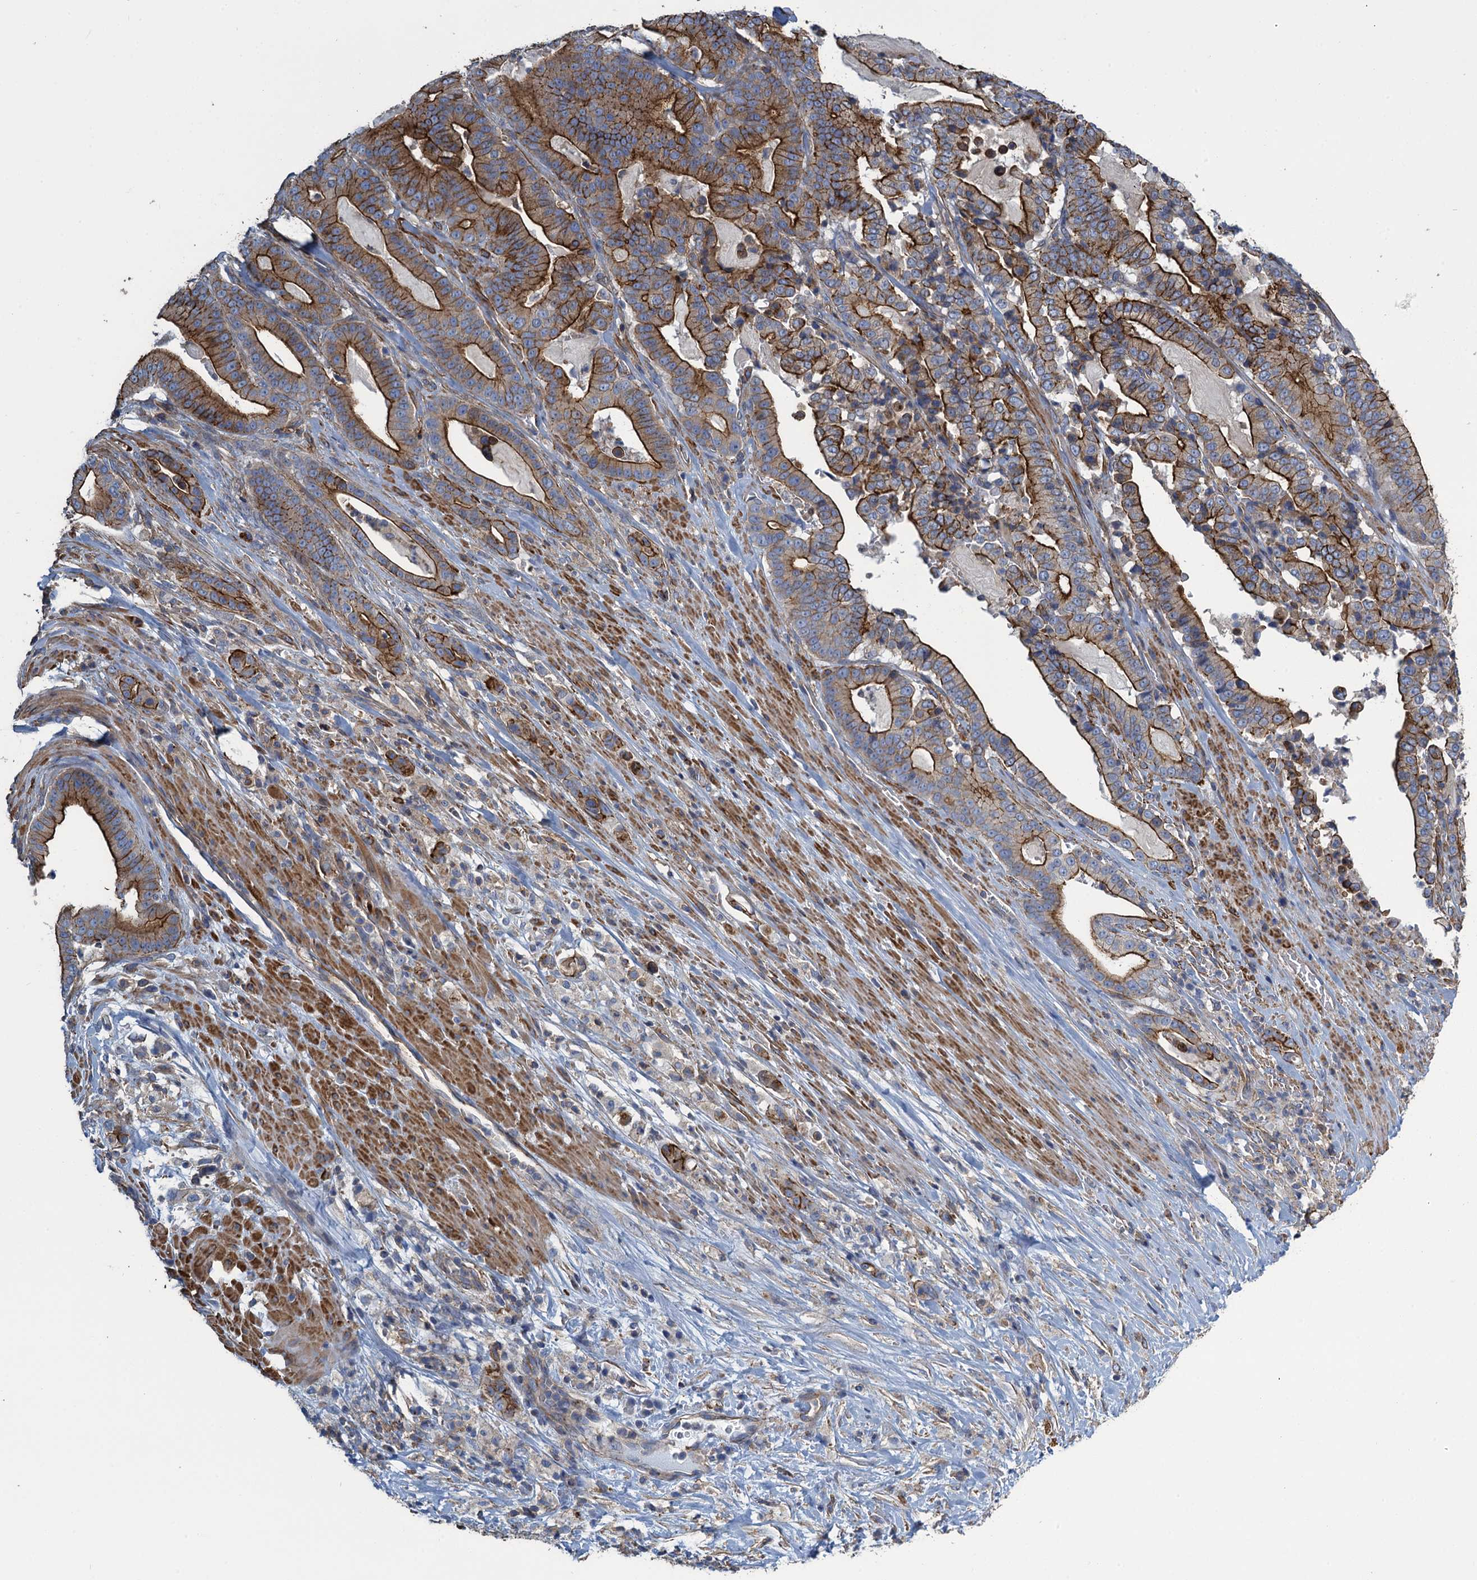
{"staining": {"intensity": "strong", "quantity": ">75%", "location": "cytoplasmic/membranous"}, "tissue": "pancreatic cancer", "cell_type": "Tumor cells", "image_type": "cancer", "snomed": [{"axis": "morphology", "description": "Adenocarcinoma, NOS"}, {"axis": "topography", "description": "Pancreas"}], "caption": "High-magnification brightfield microscopy of pancreatic cancer stained with DAB (brown) and counterstained with hematoxylin (blue). tumor cells exhibit strong cytoplasmic/membranous staining is present in about>75% of cells.", "gene": "PROSER2", "patient": {"sex": "male", "age": 63}}